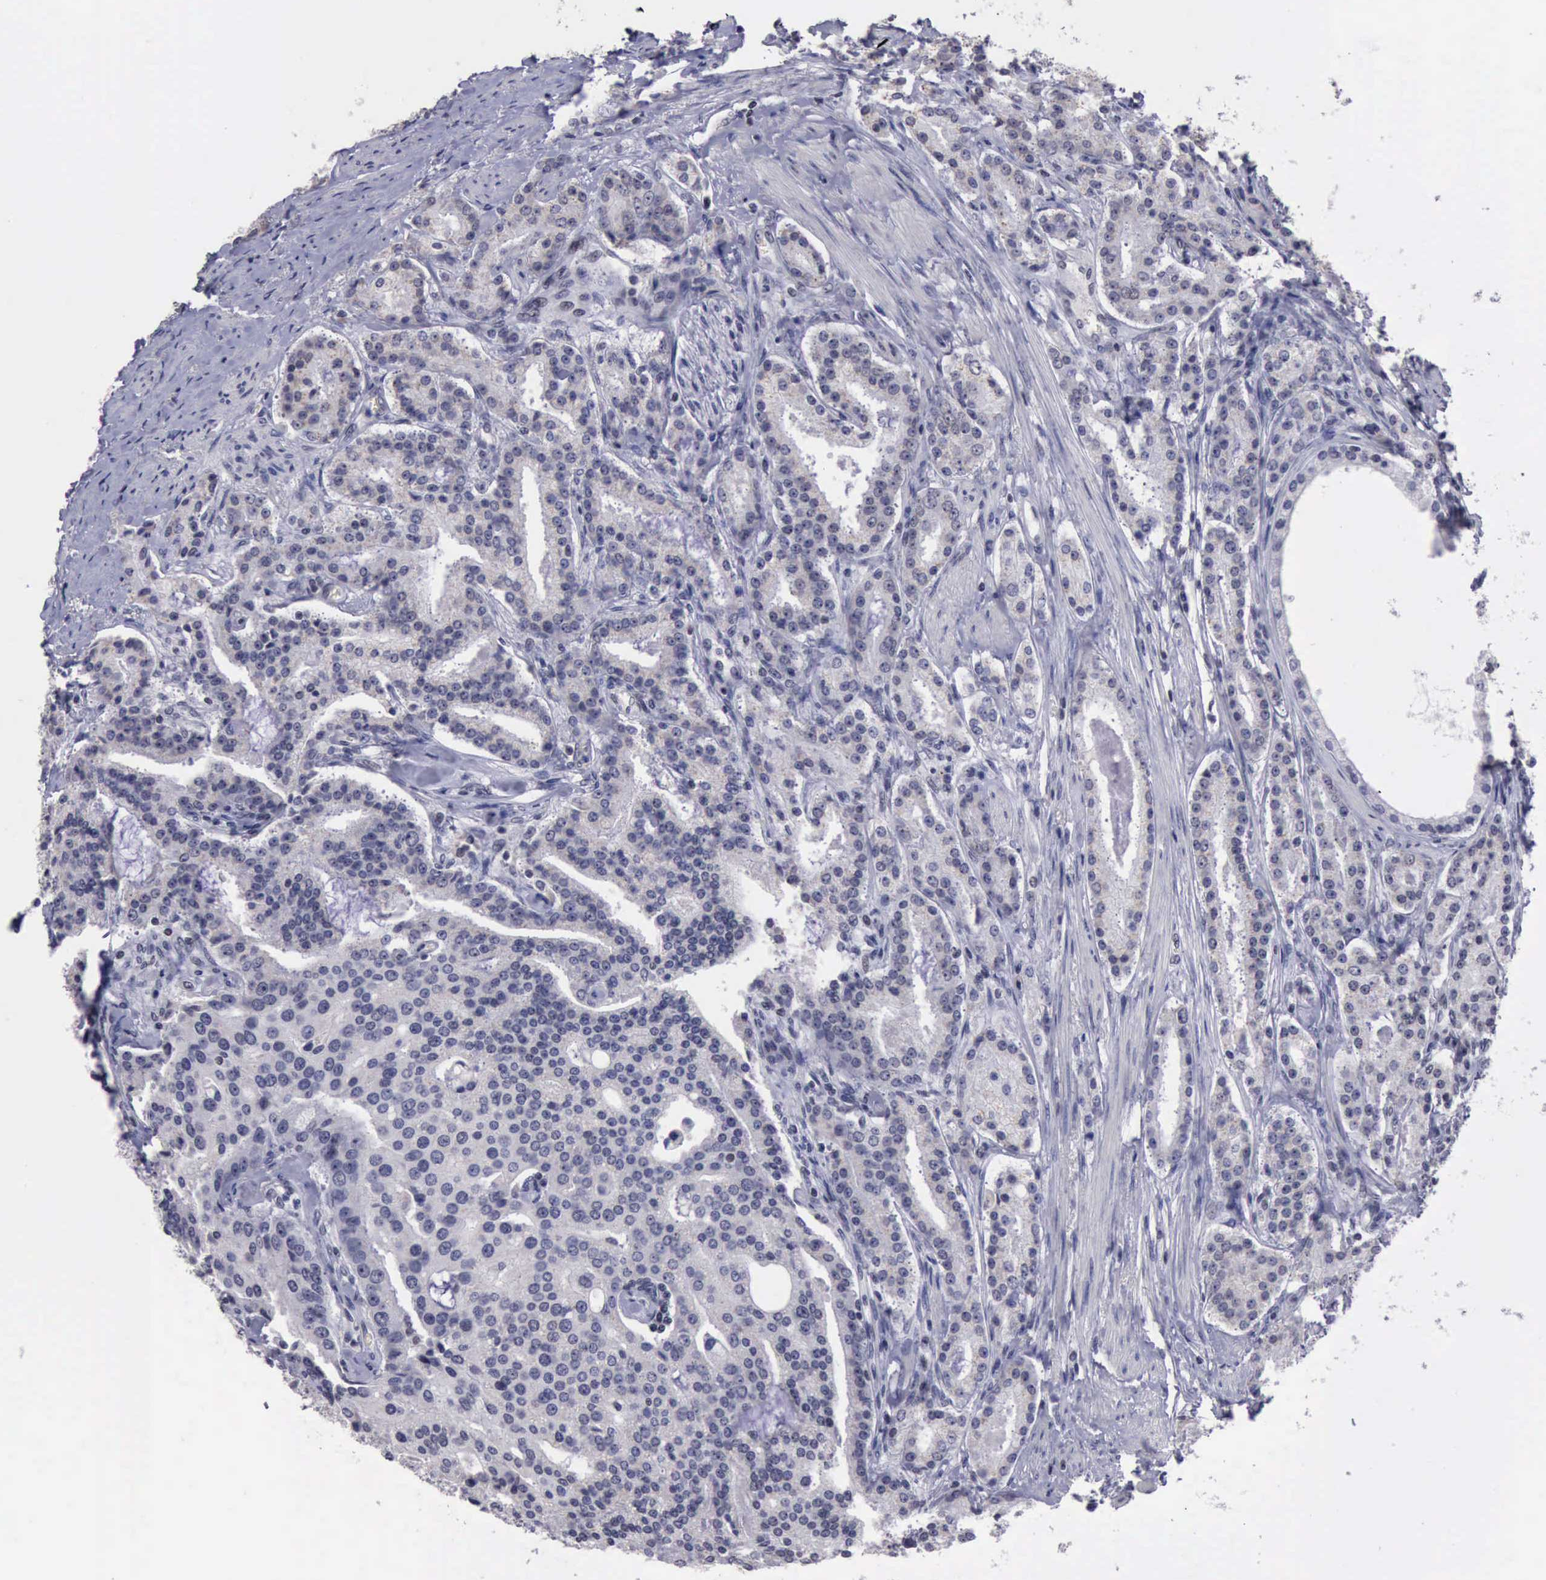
{"staining": {"intensity": "weak", "quantity": "25%-75%", "location": "nuclear"}, "tissue": "prostate cancer", "cell_type": "Tumor cells", "image_type": "cancer", "snomed": [{"axis": "morphology", "description": "Adenocarcinoma, Medium grade"}, {"axis": "topography", "description": "Prostate"}], "caption": "Protein staining of prostate cancer (adenocarcinoma (medium-grade)) tissue reveals weak nuclear staining in approximately 25%-75% of tumor cells.", "gene": "YY1", "patient": {"sex": "male", "age": 72}}